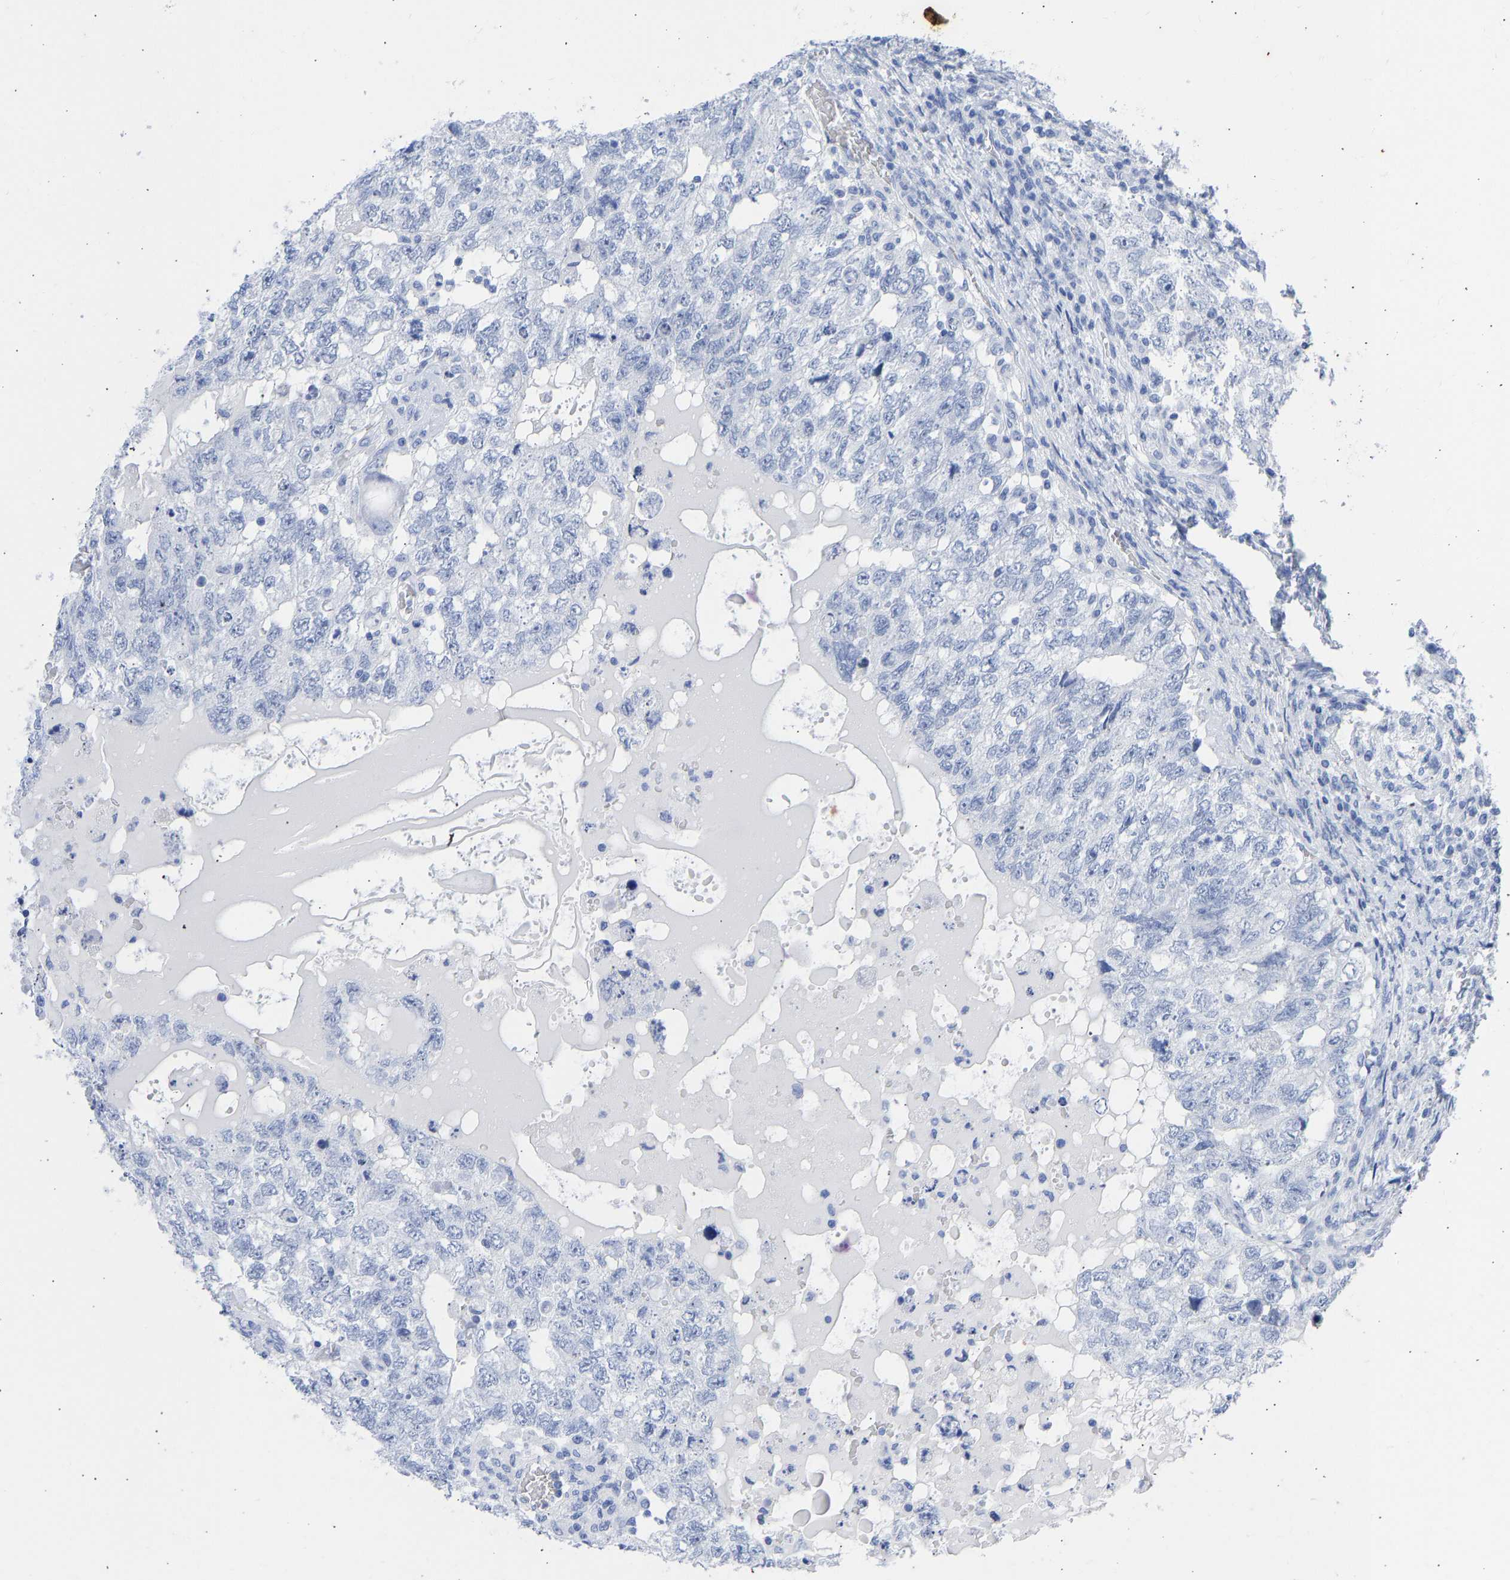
{"staining": {"intensity": "negative", "quantity": "none", "location": "none"}, "tissue": "testis cancer", "cell_type": "Tumor cells", "image_type": "cancer", "snomed": [{"axis": "morphology", "description": "Carcinoma, Embryonal, NOS"}, {"axis": "topography", "description": "Testis"}], "caption": "Tumor cells are negative for protein expression in human testis embryonal carcinoma.", "gene": "KRT1", "patient": {"sex": "male", "age": 36}}